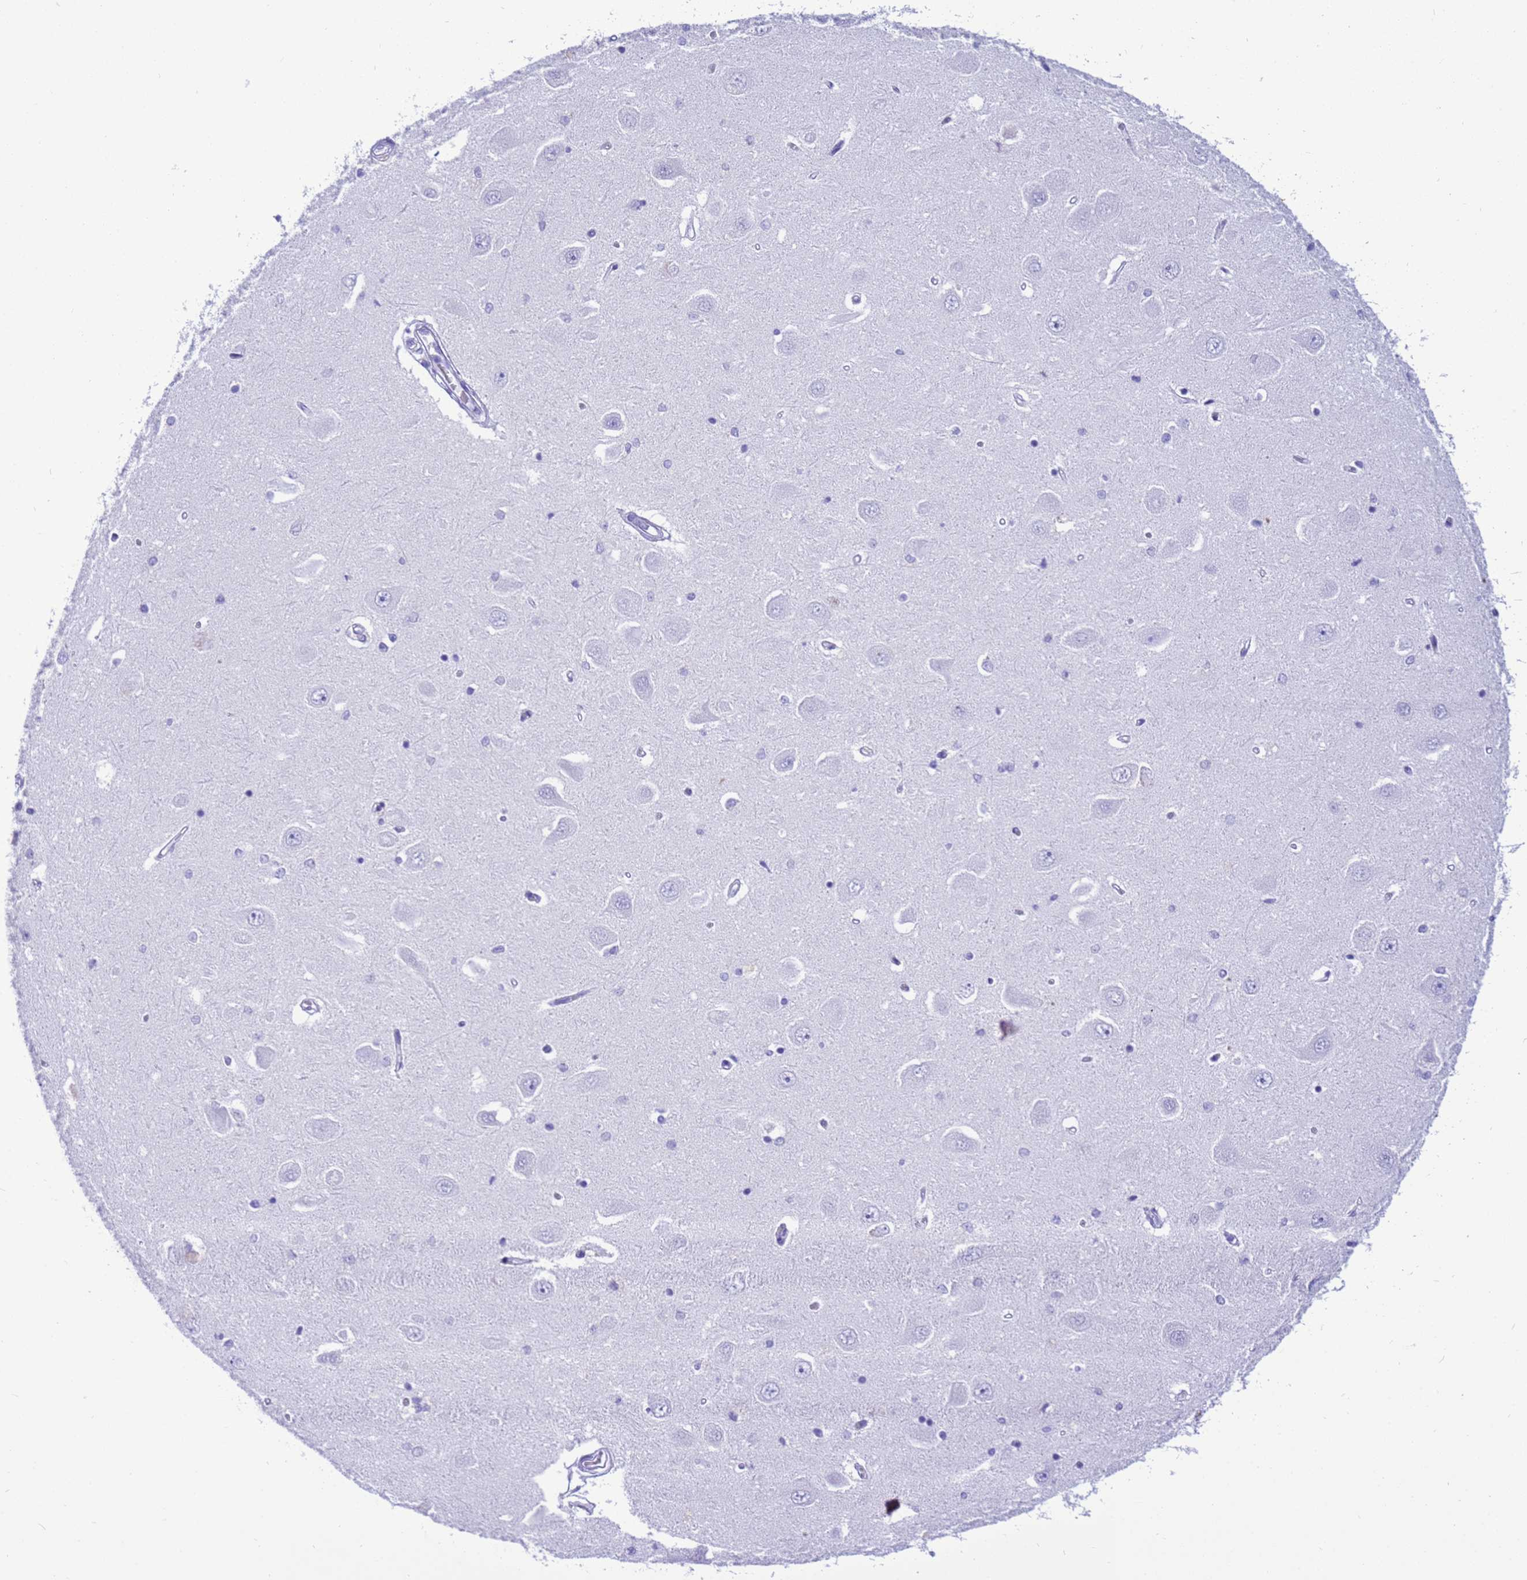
{"staining": {"intensity": "negative", "quantity": "none", "location": "none"}, "tissue": "hippocampus", "cell_type": "Glial cells", "image_type": "normal", "snomed": [{"axis": "morphology", "description": "Normal tissue, NOS"}, {"axis": "topography", "description": "Hippocampus"}], "caption": "A high-resolution photomicrograph shows IHC staining of benign hippocampus, which reveals no significant expression in glial cells.", "gene": "STATH", "patient": {"sex": "male", "age": 45}}